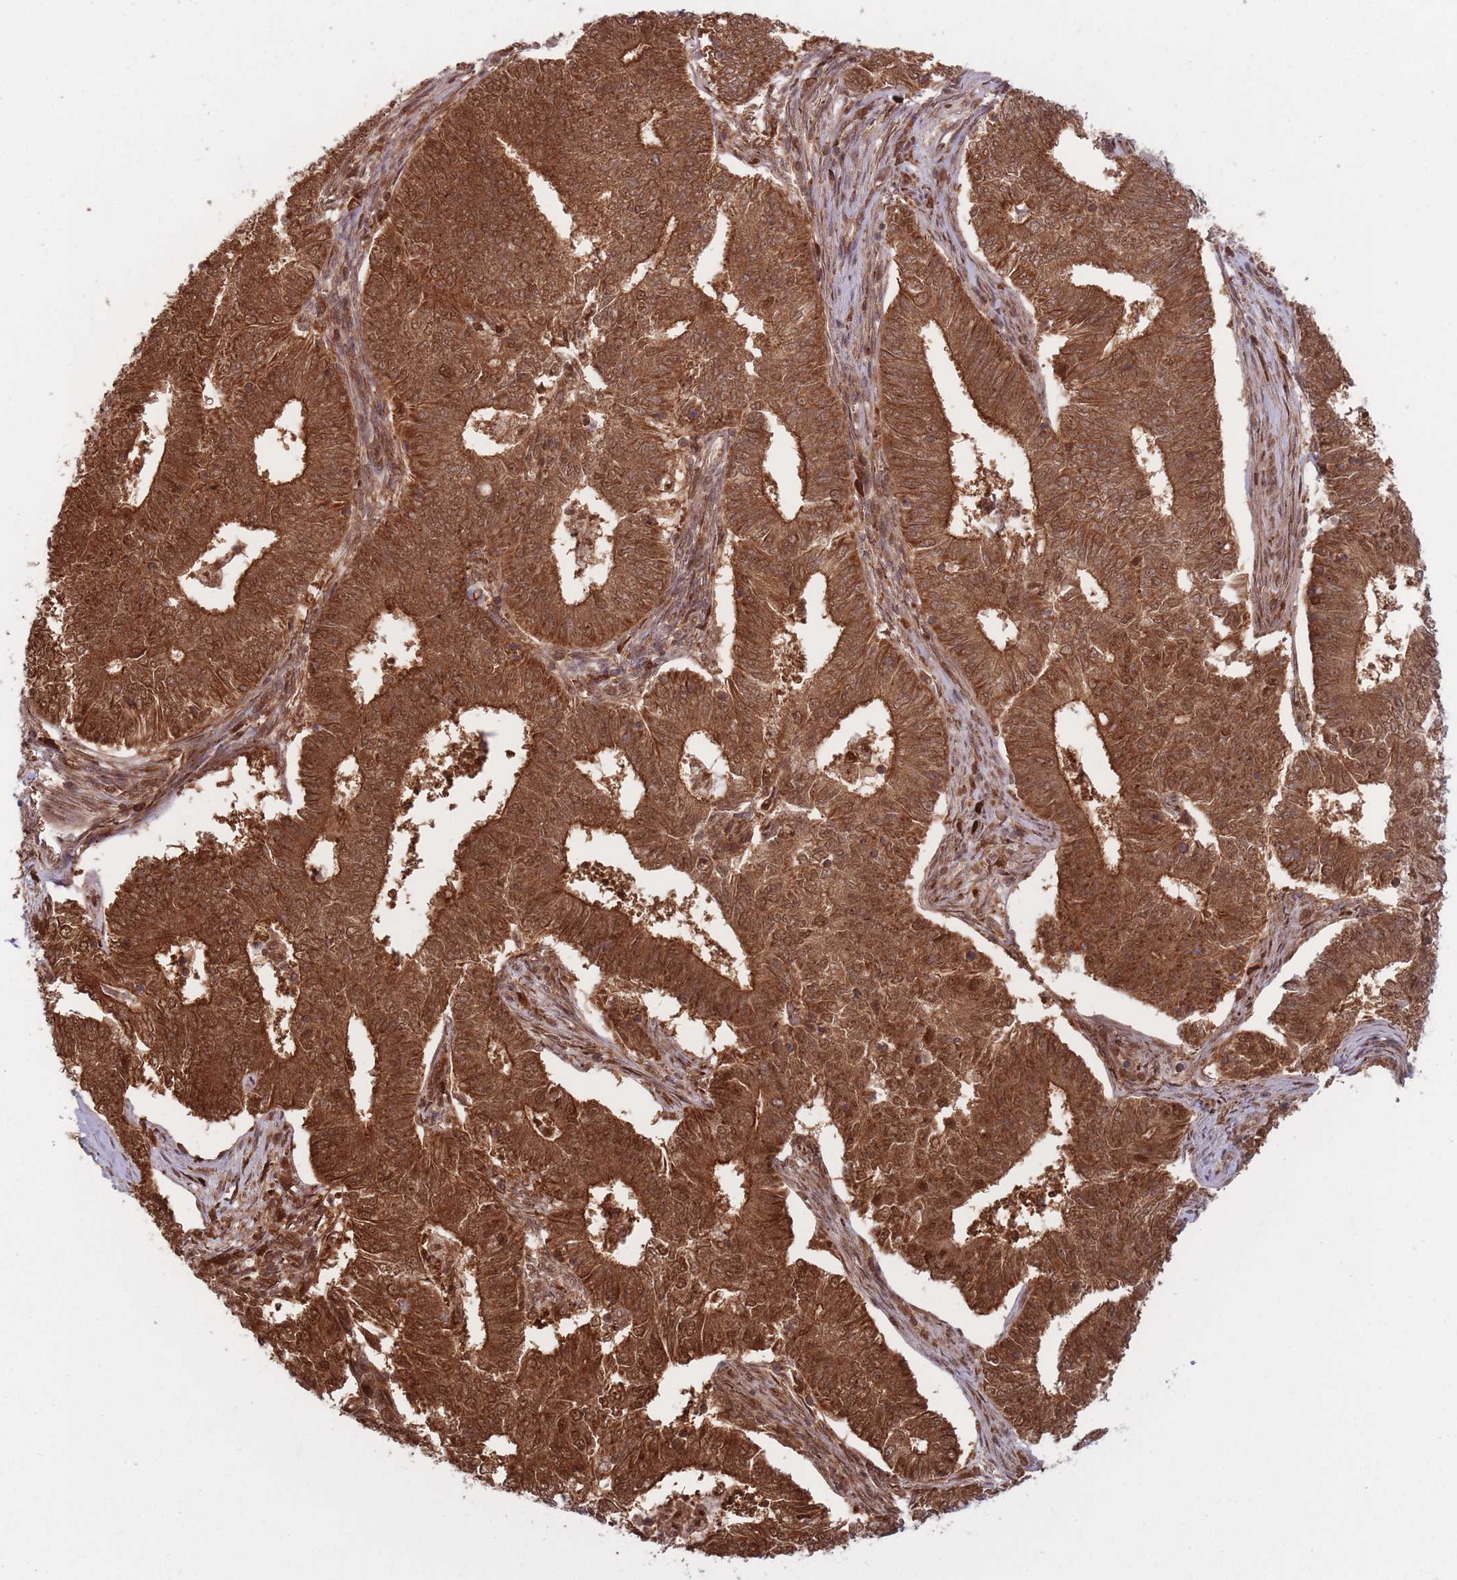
{"staining": {"intensity": "strong", "quantity": ">75%", "location": "cytoplasmic/membranous,nuclear"}, "tissue": "endometrial cancer", "cell_type": "Tumor cells", "image_type": "cancer", "snomed": [{"axis": "morphology", "description": "Adenocarcinoma, NOS"}, {"axis": "topography", "description": "Endometrium"}], "caption": "Tumor cells demonstrate high levels of strong cytoplasmic/membranous and nuclear positivity in about >75% of cells in human endometrial cancer. (DAB (3,3'-diaminobenzidine) IHC with brightfield microscopy, high magnification).", "gene": "PODXL2", "patient": {"sex": "female", "age": 62}}